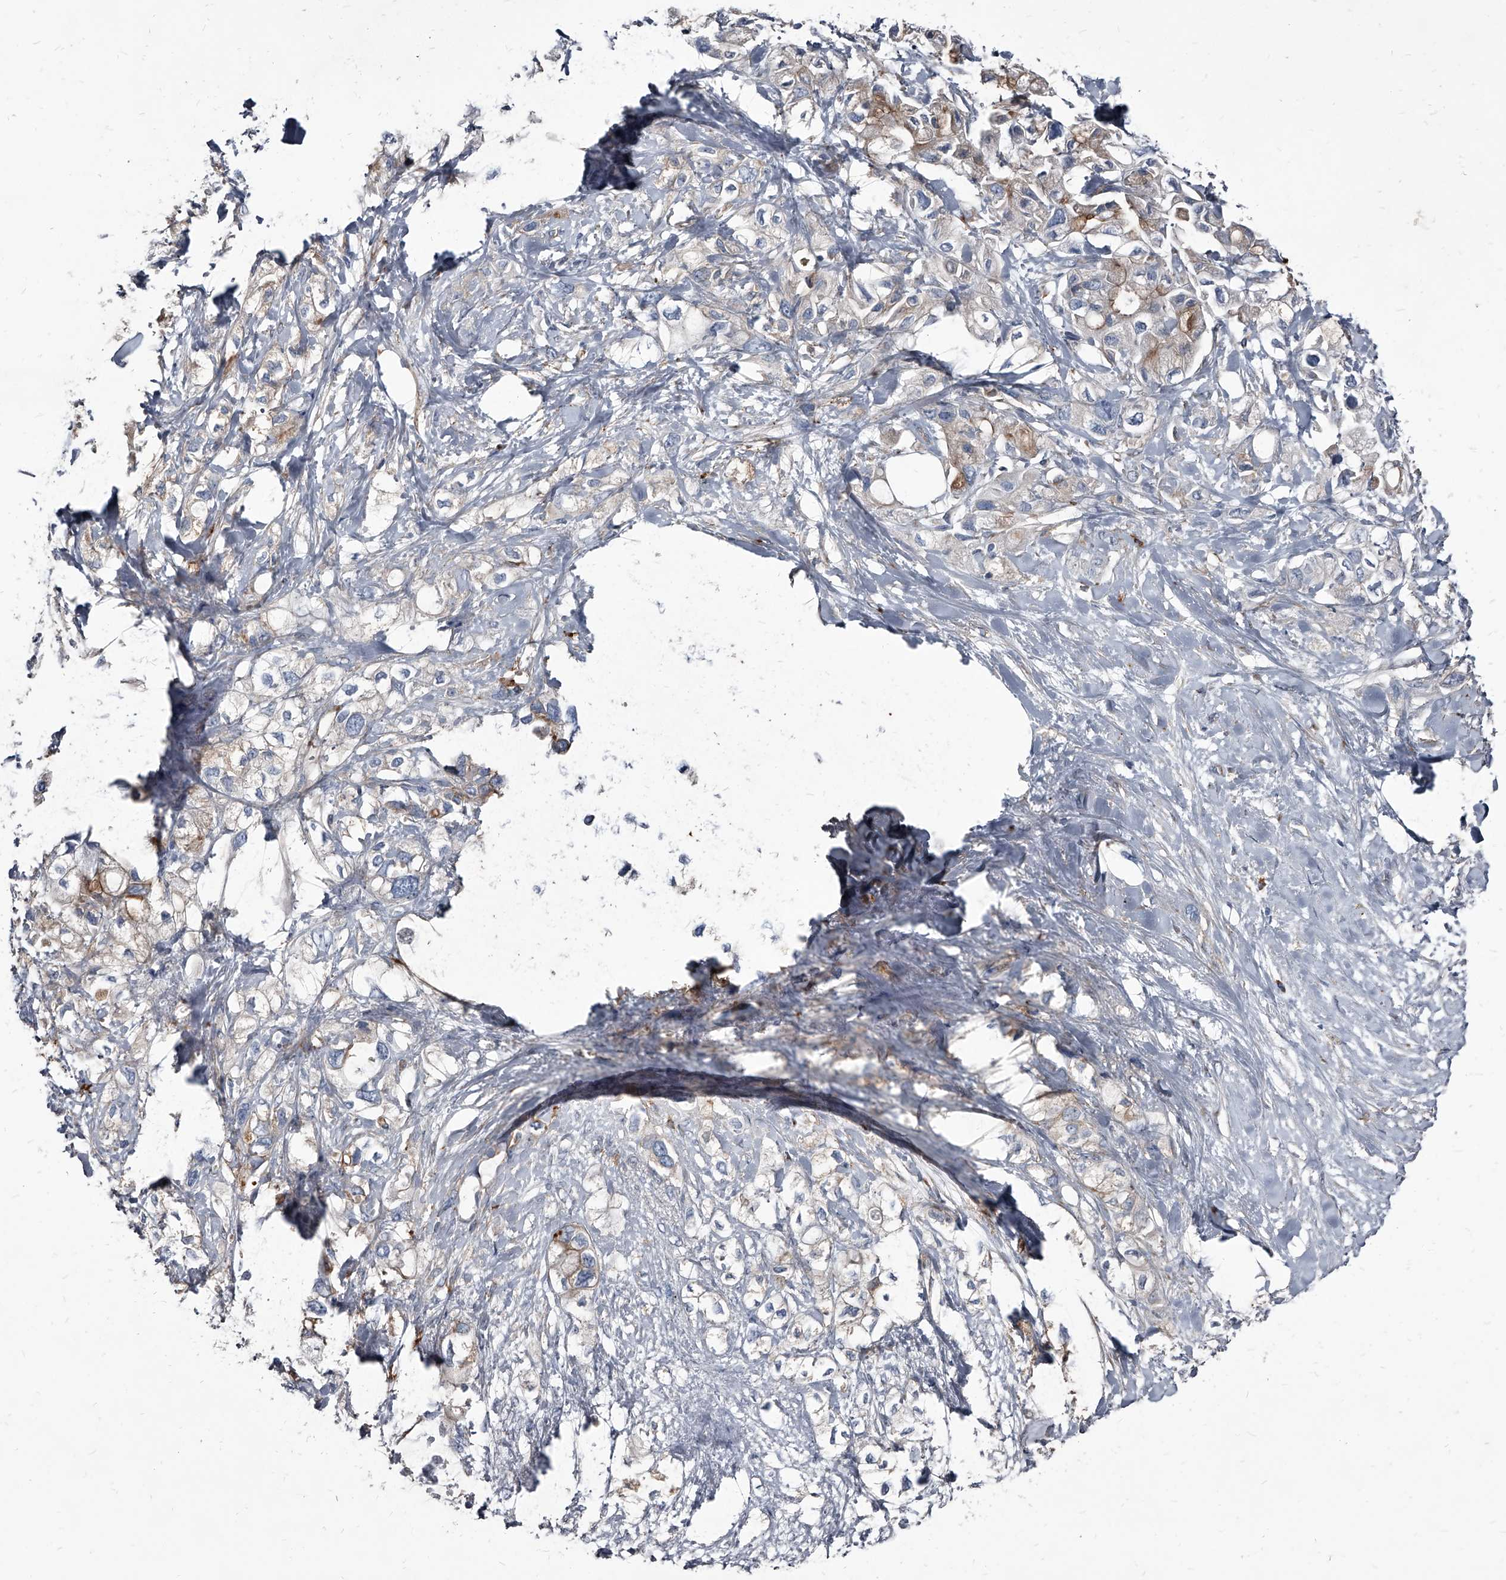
{"staining": {"intensity": "weak", "quantity": "25%-75%", "location": "cytoplasmic/membranous"}, "tissue": "pancreatic cancer", "cell_type": "Tumor cells", "image_type": "cancer", "snomed": [{"axis": "morphology", "description": "Adenocarcinoma, NOS"}, {"axis": "topography", "description": "Pancreas"}], "caption": "Immunohistochemical staining of pancreatic cancer (adenocarcinoma) exhibits low levels of weak cytoplasmic/membranous staining in about 25%-75% of tumor cells.", "gene": "PGLYRP3", "patient": {"sex": "female", "age": 56}}